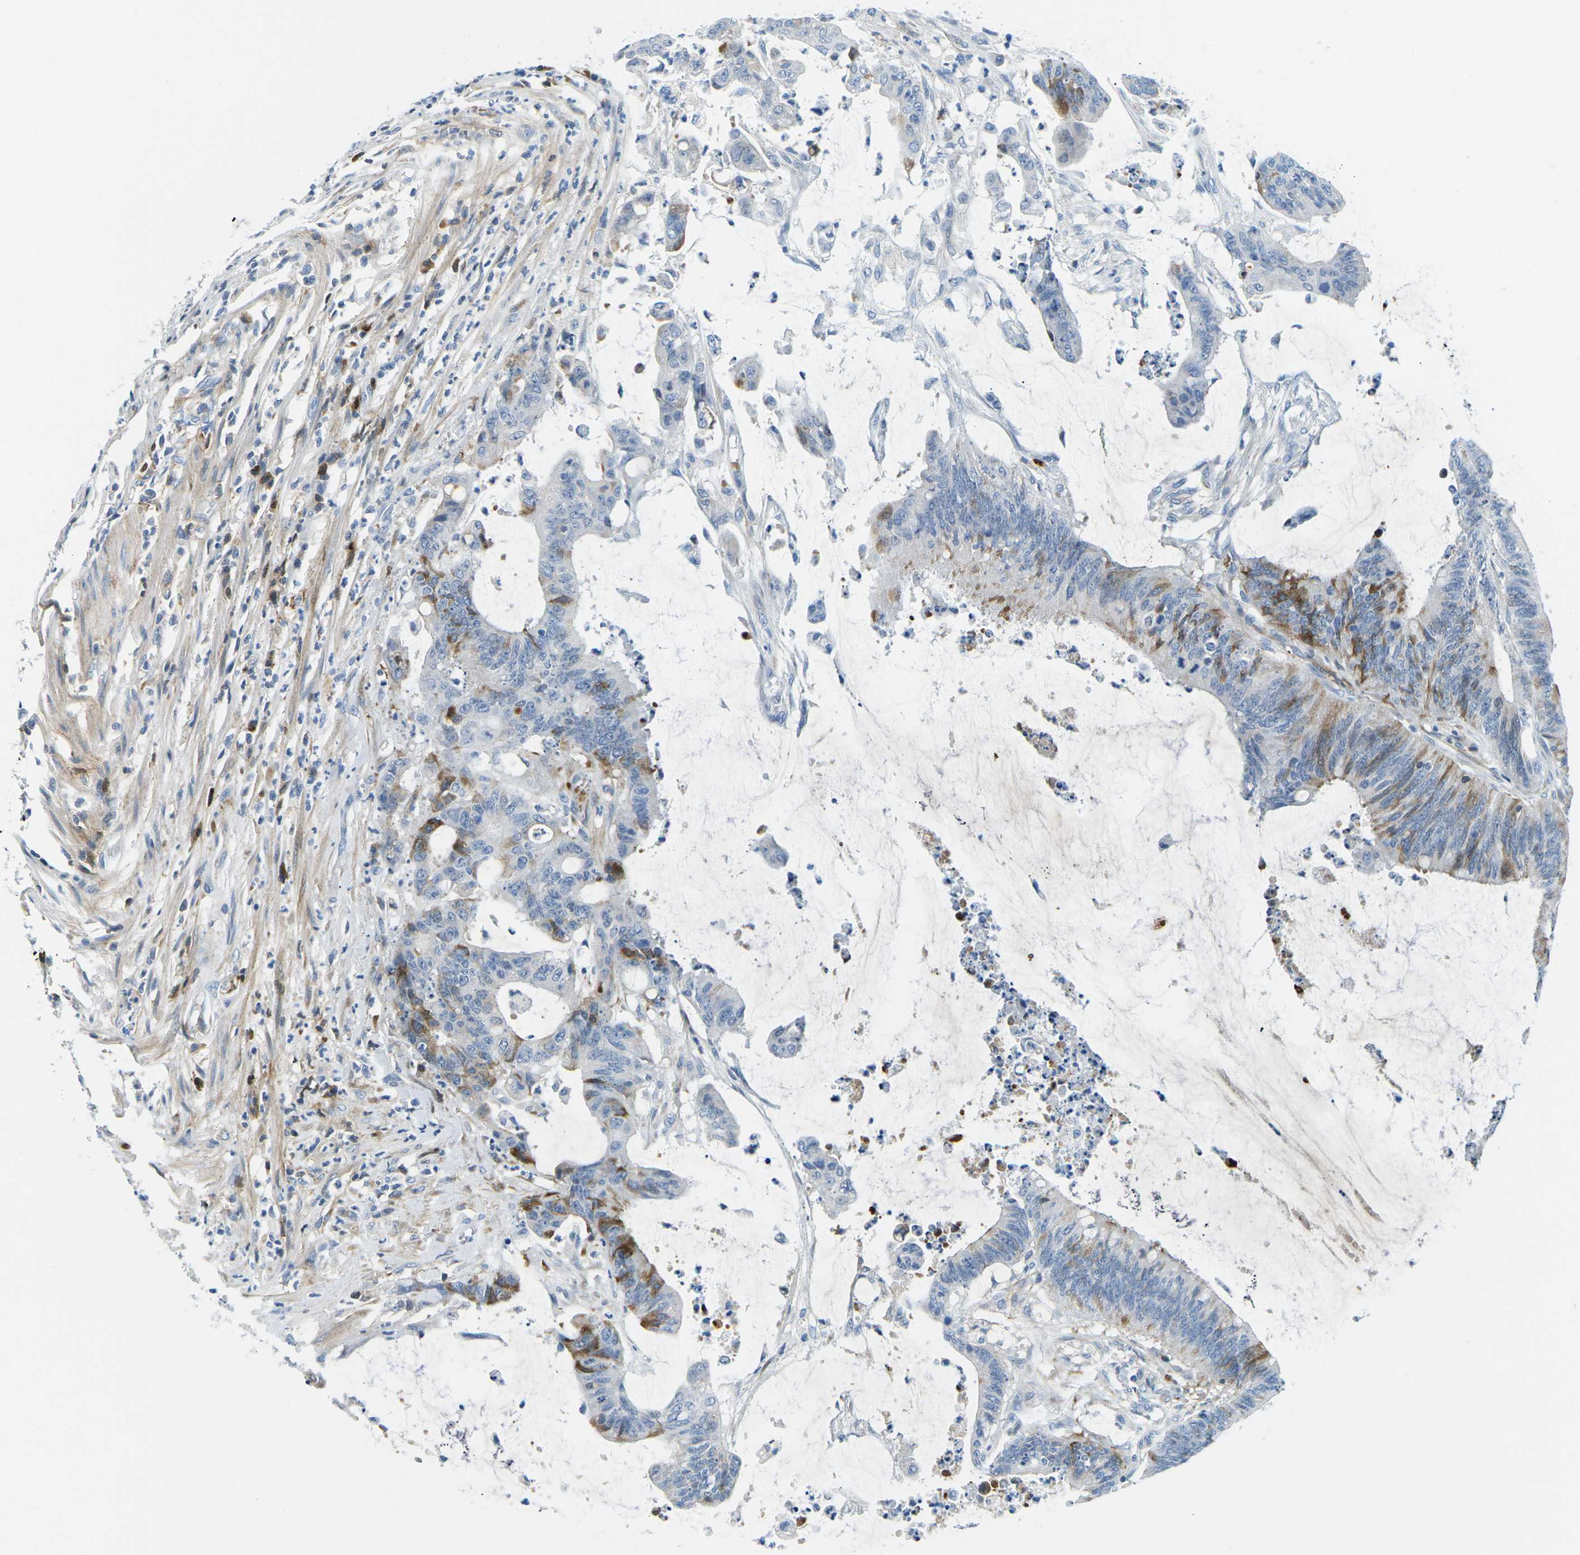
{"staining": {"intensity": "moderate", "quantity": "<25%", "location": "cytoplasmic/membranous"}, "tissue": "colorectal cancer", "cell_type": "Tumor cells", "image_type": "cancer", "snomed": [{"axis": "morphology", "description": "Adenocarcinoma, NOS"}, {"axis": "topography", "description": "Rectum"}], "caption": "This image shows immunohistochemistry (IHC) staining of human adenocarcinoma (colorectal), with low moderate cytoplasmic/membranous positivity in approximately <25% of tumor cells.", "gene": "CFB", "patient": {"sex": "female", "age": 66}}